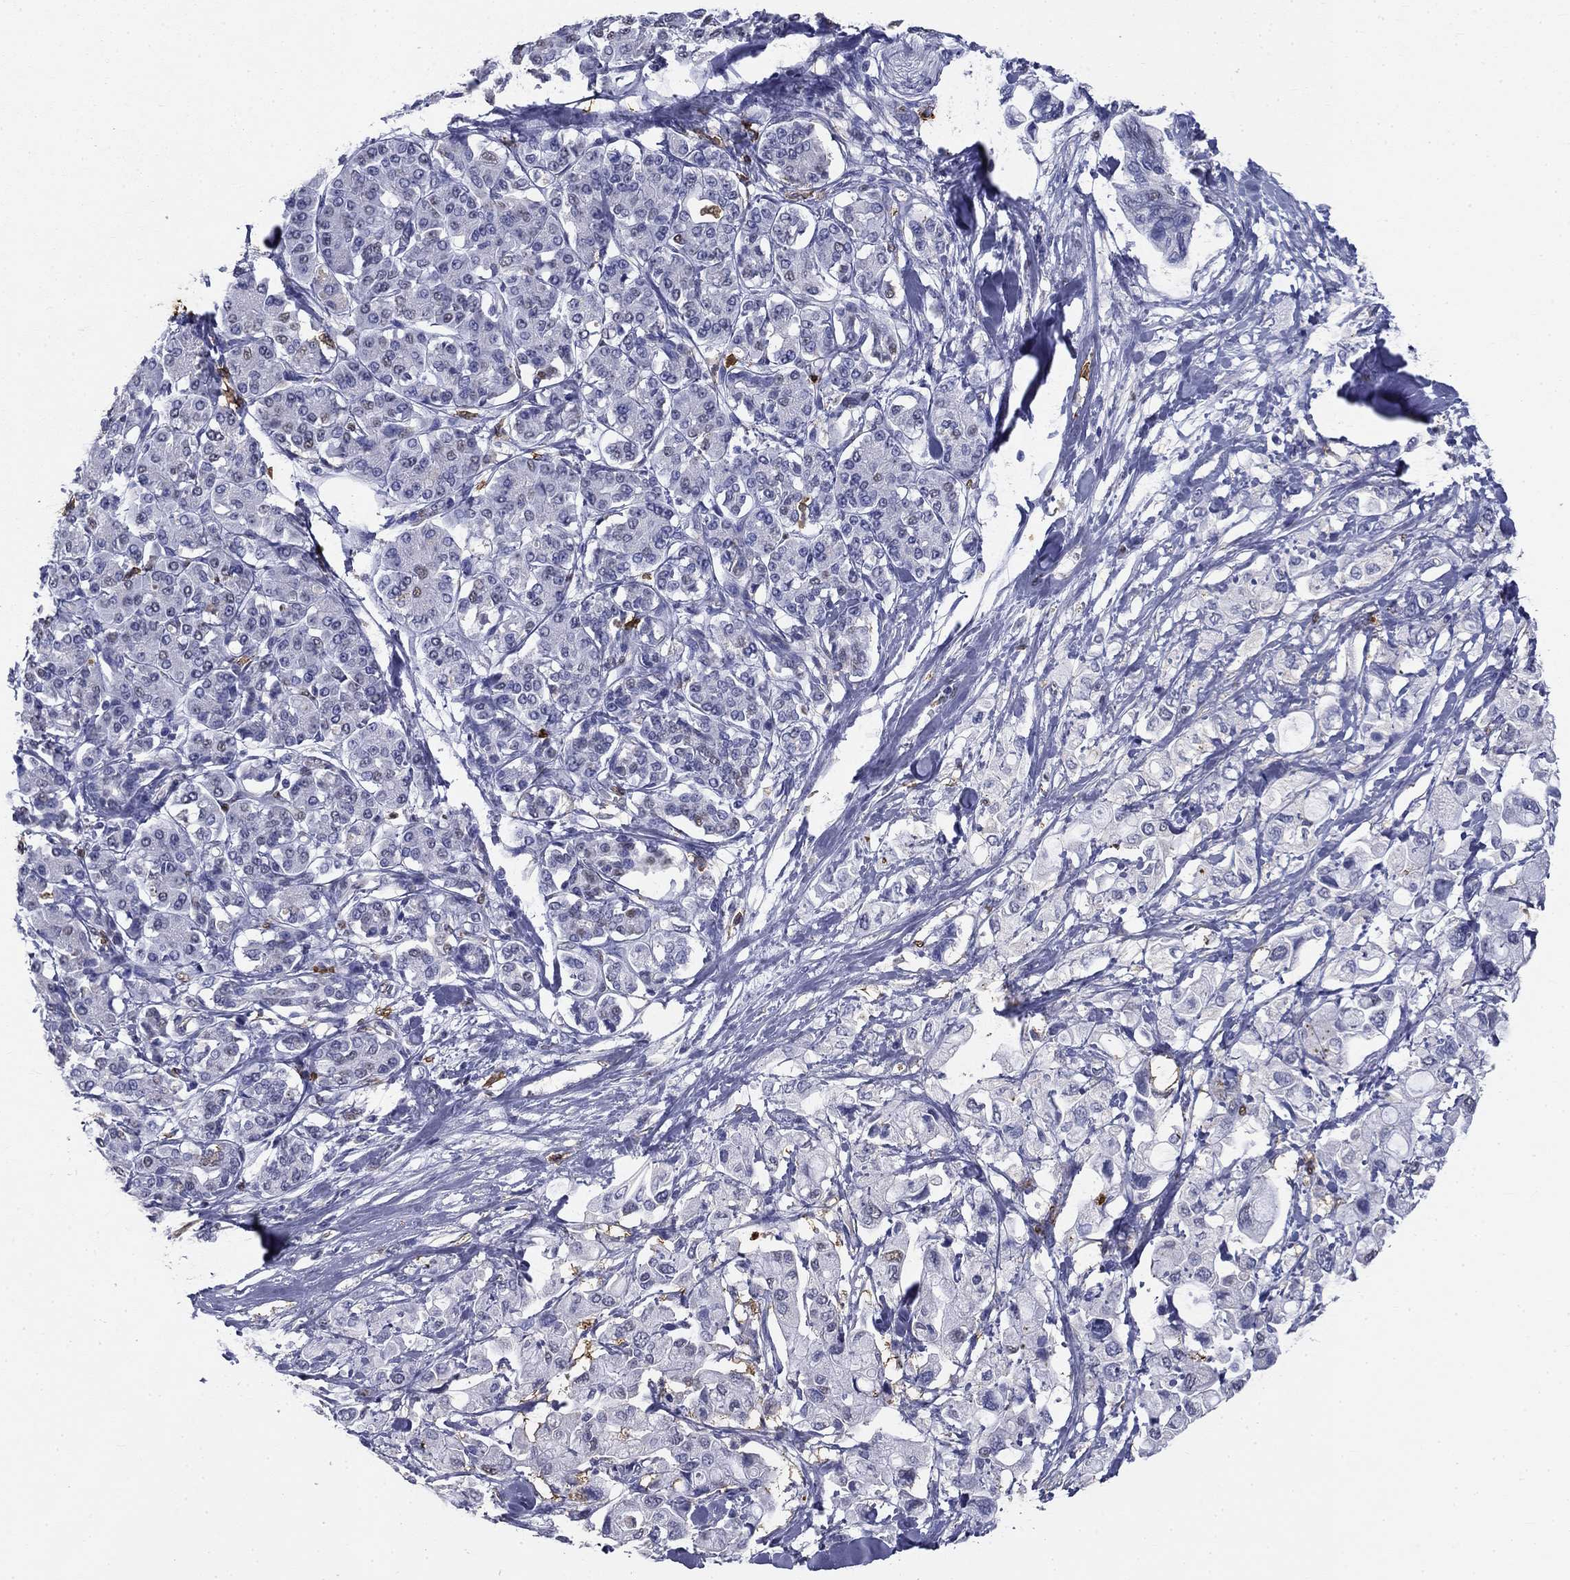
{"staining": {"intensity": "negative", "quantity": "none", "location": "none"}, "tissue": "pancreatic cancer", "cell_type": "Tumor cells", "image_type": "cancer", "snomed": [{"axis": "morphology", "description": "Adenocarcinoma, NOS"}, {"axis": "topography", "description": "Pancreas"}], "caption": "The photomicrograph demonstrates no staining of tumor cells in adenocarcinoma (pancreatic).", "gene": "IGSF8", "patient": {"sex": "female", "age": 56}}